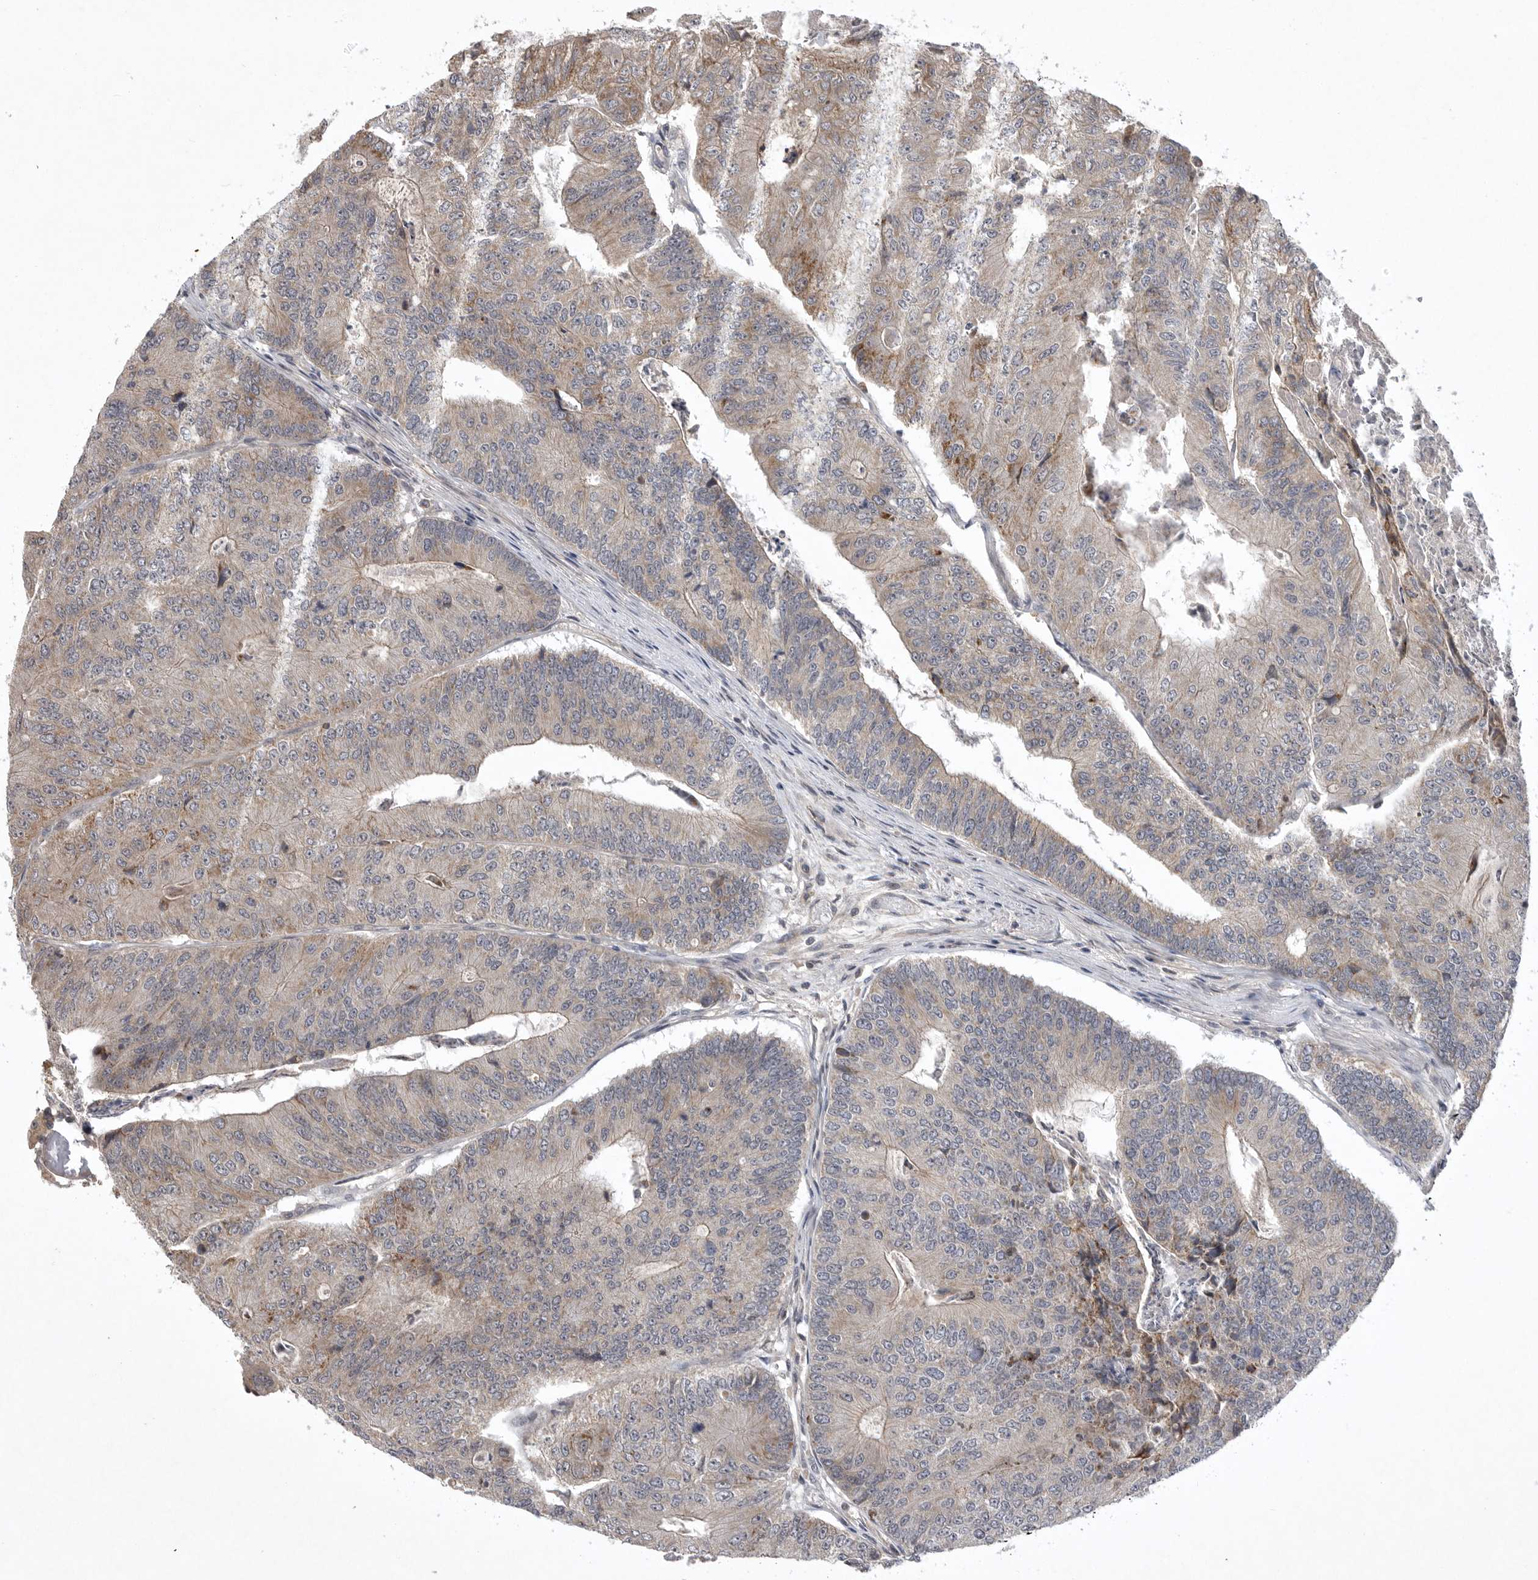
{"staining": {"intensity": "weak", "quantity": "25%-75%", "location": "cytoplasmic/membranous"}, "tissue": "colorectal cancer", "cell_type": "Tumor cells", "image_type": "cancer", "snomed": [{"axis": "morphology", "description": "Adenocarcinoma, NOS"}, {"axis": "topography", "description": "Colon"}], "caption": "A micrograph showing weak cytoplasmic/membranous expression in approximately 25%-75% of tumor cells in adenocarcinoma (colorectal), as visualized by brown immunohistochemical staining.", "gene": "UBE3D", "patient": {"sex": "female", "age": 67}}